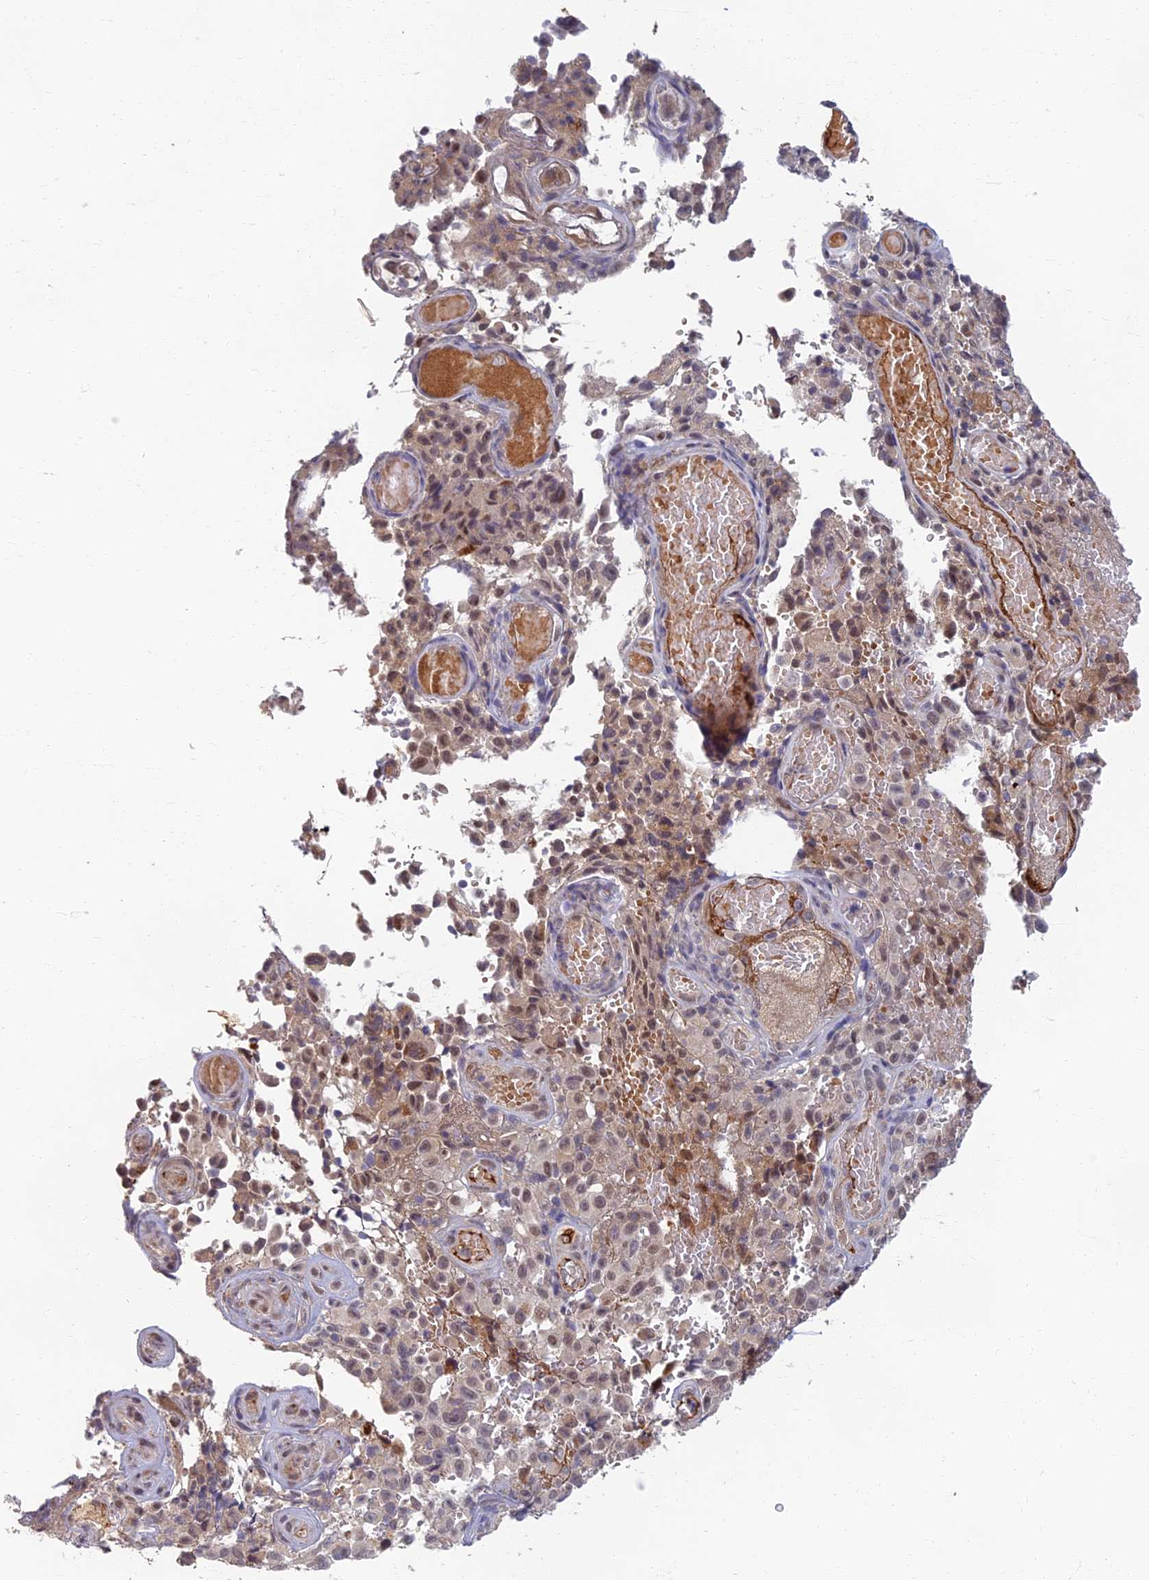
{"staining": {"intensity": "weak", "quantity": ">75%", "location": "nuclear"}, "tissue": "melanoma", "cell_type": "Tumor cells", "image_type": "cancer", "snomed": [{"axis": "morphology", "description": "Malignant melanoma, NOS"}, {"axis": "topography", "description": "Skin"}], "caption": "The histopathology image displays a brown stain indicating the presence of a protein in the nuclear of tumor cells in melanoma.", "gene": "EARS2", "patient": {"sex": "female", "age": 82}}